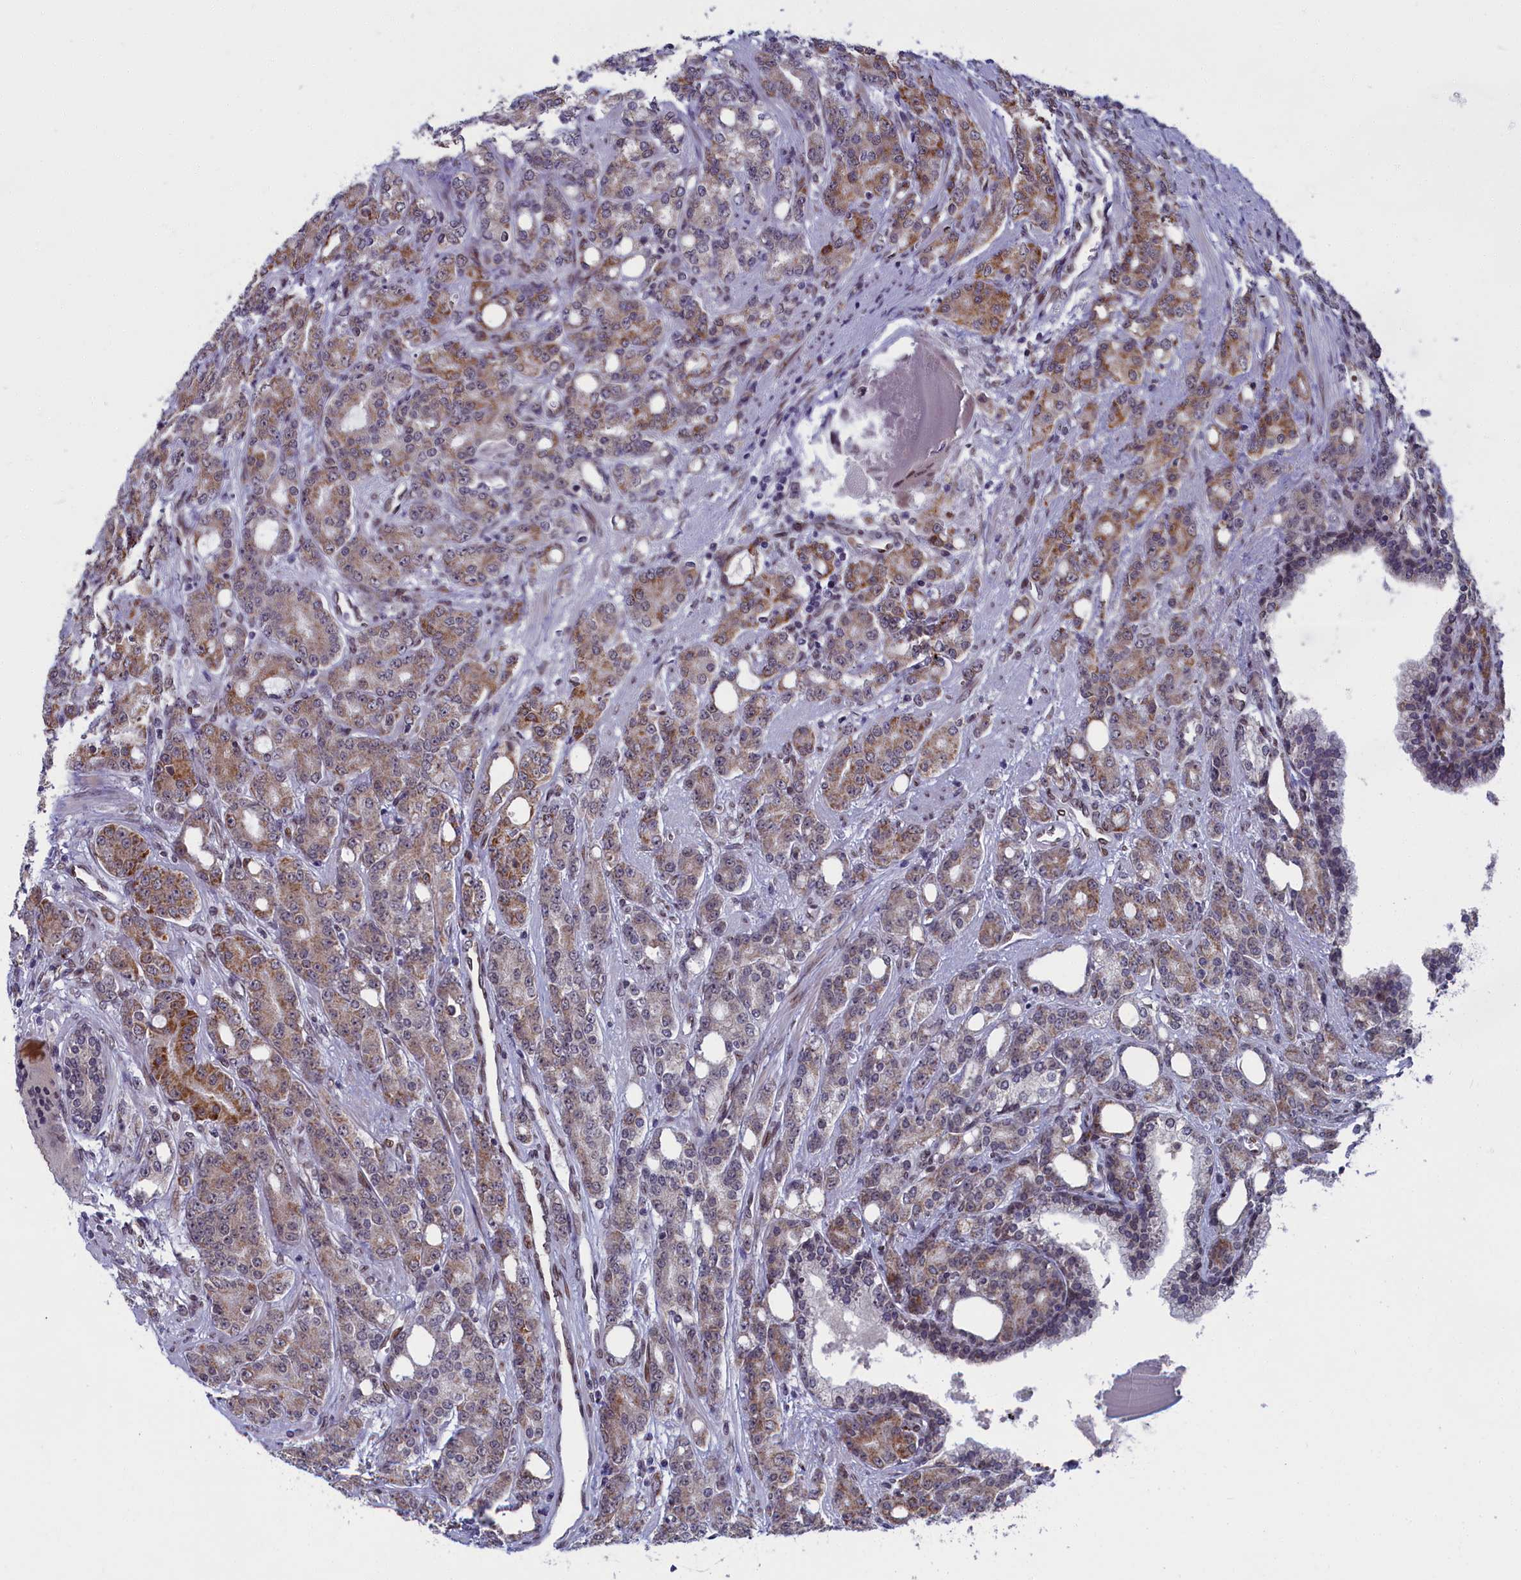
{"staining": {"intensity": "moderate", "quantity": "25%-75%", "location": "cytoplasmic/membranous,nuclear"}, "tissue": "prostate cancer", "cell_type": "Tumor cells", "image_type": "cancer", "snomed": [{"axis": "morphology", "description": "Adenocarcinoma, High grade"}, {"axis": "topography", "description": "Prostate"}], "caption": "The micrograph exhibits immunohistochemical staining of prostate high-grade adenocarcinoma. There is moderate cytoplasmic/membranous and nuclear expression is seen in approximately 25%-75% of tumor cells.", "gene": "GPSM1", "patient": {"sex": "male", "age": 62}}